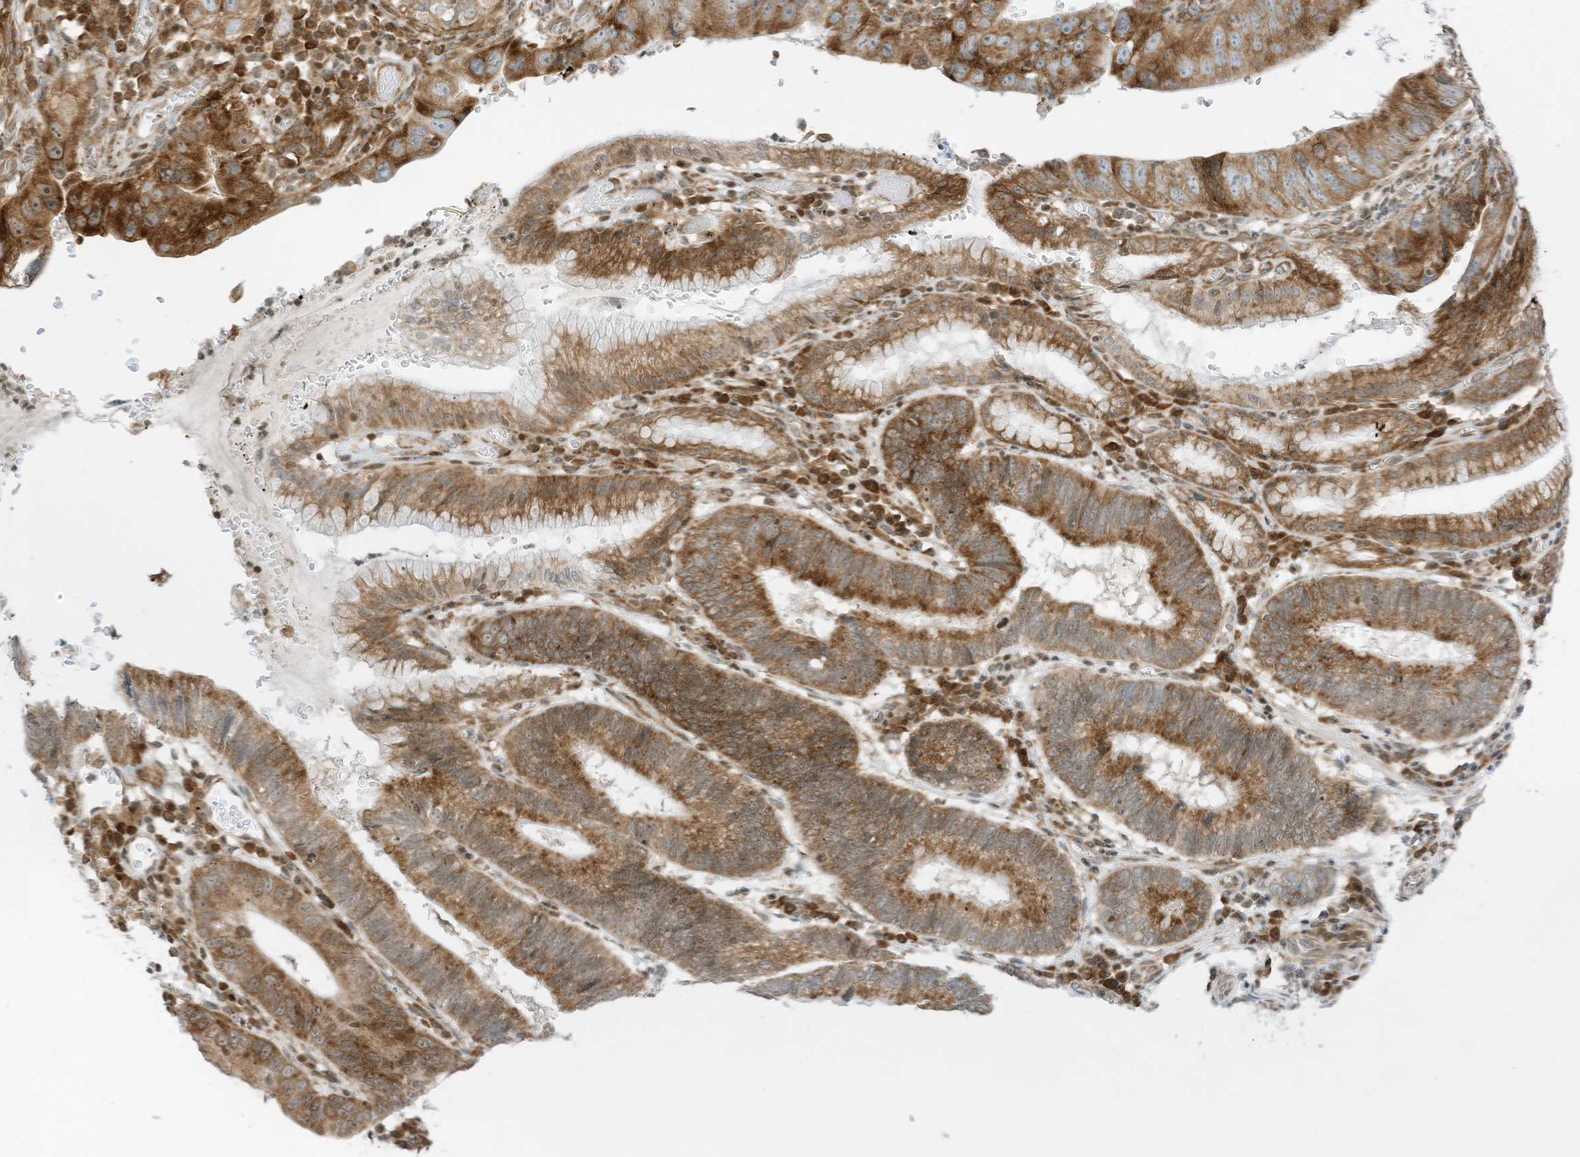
{"staining": {"intensity": "moderate", "quantity": ">75%", "location": "cytoplasmic/membranous"}, "tissue": "stomach cancer", "cell_type": "Tumor cells", "image_type": "cancer", "snomed": [{"axis": "morphology", "description": "Adenocarcinoma, NOS"}, {"axis": "topography", "description": "Stomach"}], "caption": "High-magnification brightfield microscopy of adenocarcinoma (stomach) stained with DAB (brown) and counterstained with hematoxylin (blue). tumor cells exhibit moderate cytoplasmic/membranous expression is present in about>75% of cells.", "gene": "EDF1", "patient": {"sex": "male", "age": 59}}